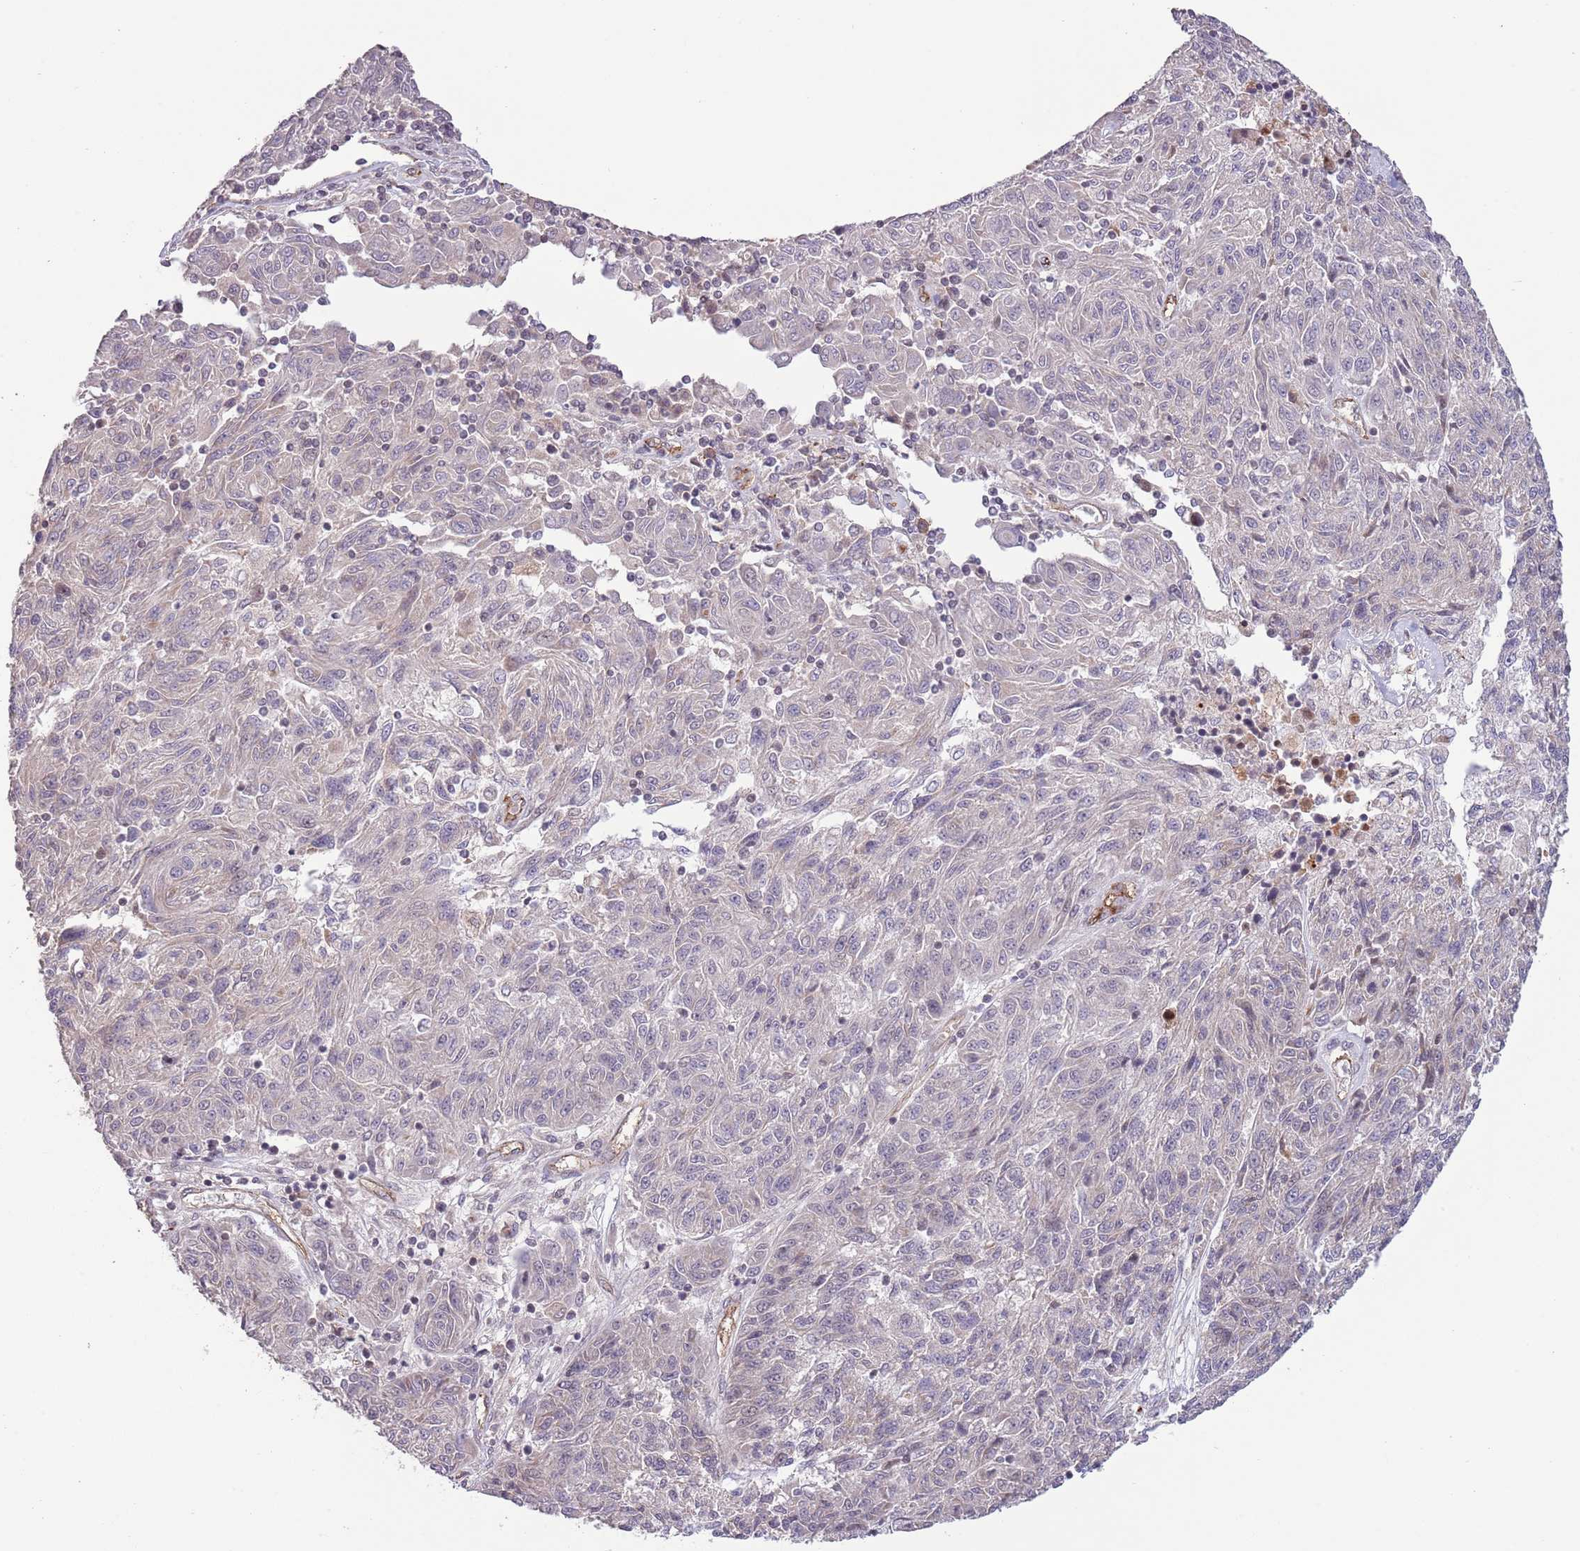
{"staining": {"intensity": "negative", "quantity": "none", "location": "none"}, "tissue": "melanoma", "cell_type": "Tumor cells", "image_type": "cancer", "snomed": [{"axis": "morphology", "description": "Malignant melanoma, NOS"}, {"axis": "topography", "description": "Skin"}], "caption": "Immunohistochemical staining of malignant melanoma exhibits no significant staining in tumor cells.", "gene": "DPP10", "patient": {"sex": "male", "age": 53}}